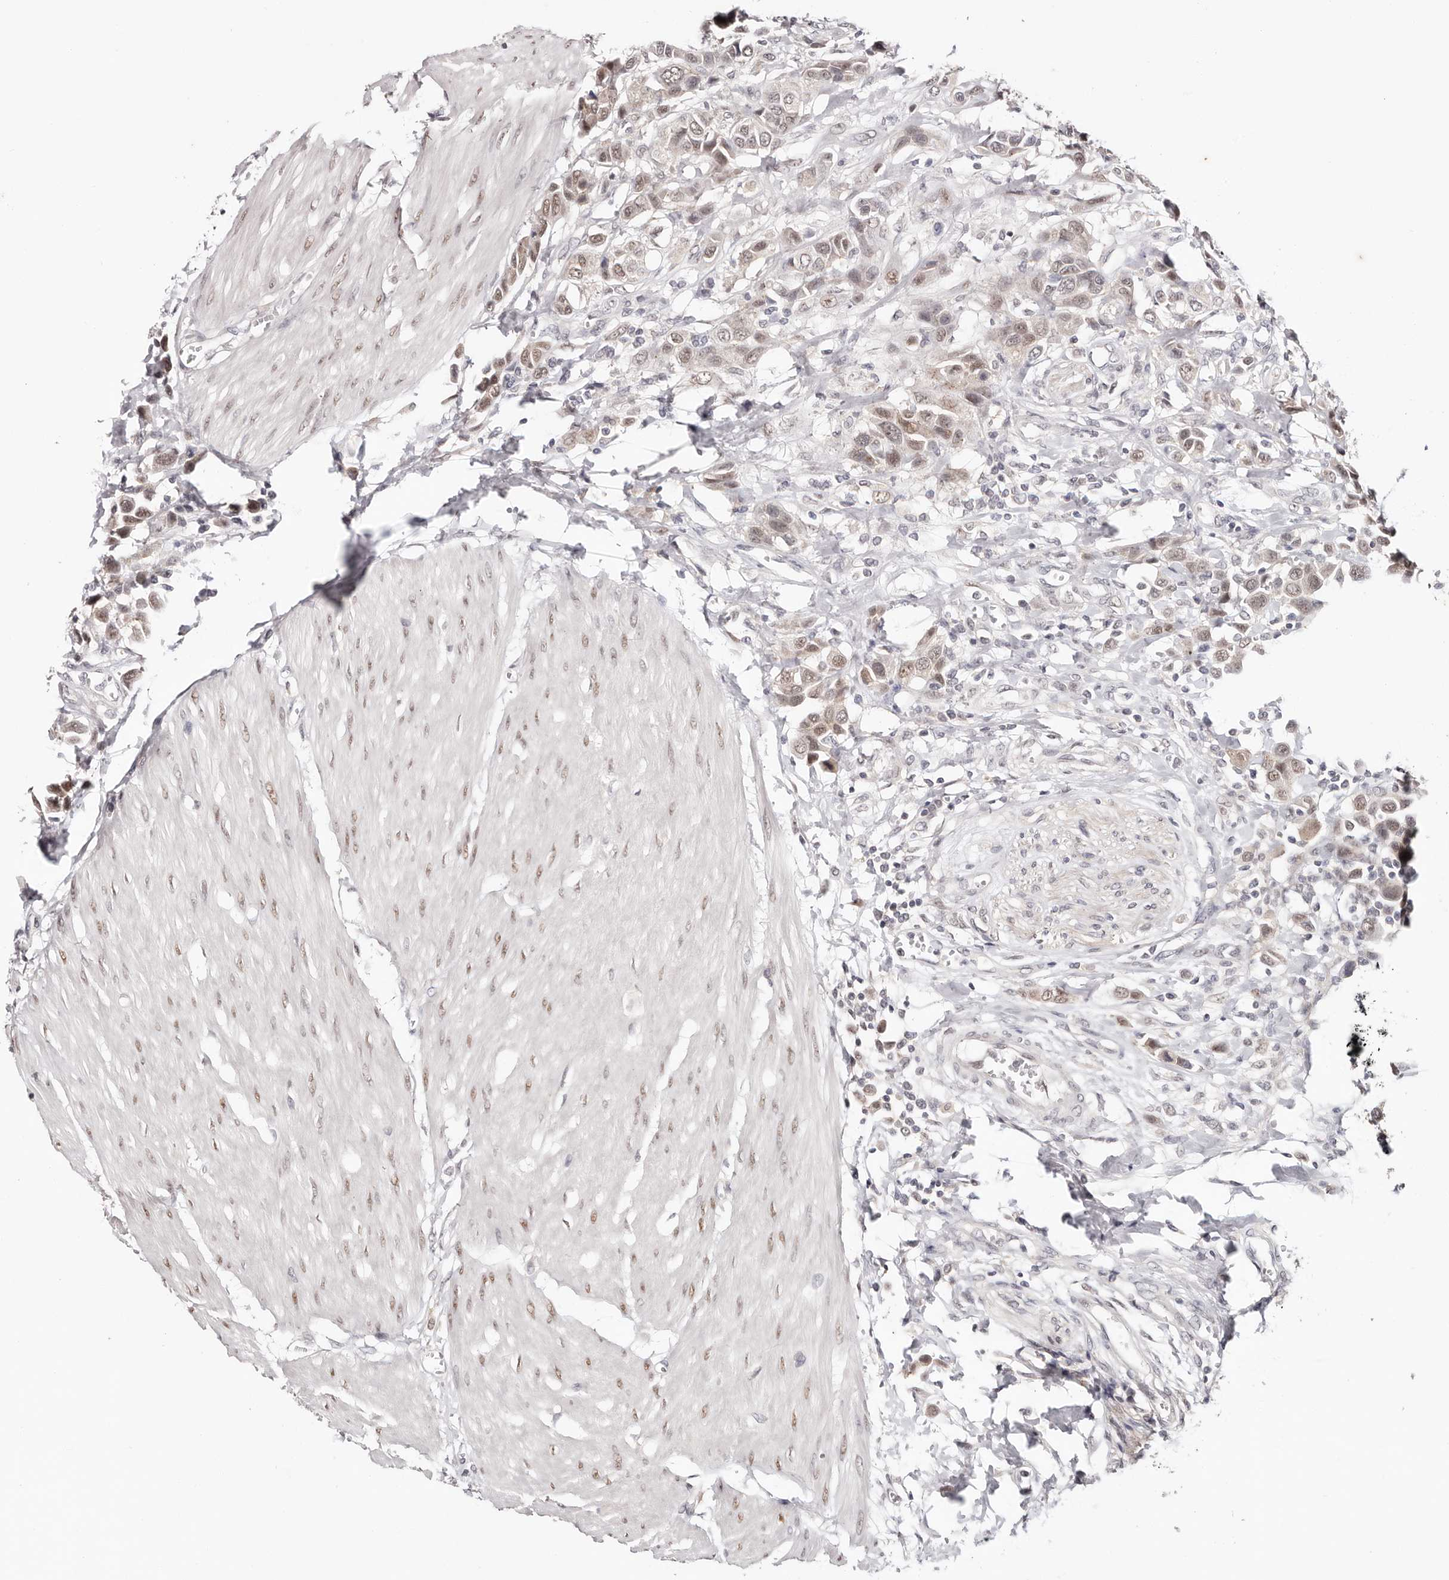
{"staining": {"intensity": "weak", "quantity": ">75%", "location": "nuclear"}, "tissue": "urothelial cancer", "cell_type": "Tumor cells", "image_type": "cancer", "snomed": [{"axis": "morphology", "description": "Urothelial carcinoma, High grade"}, {"axis": "topography", "description": "Urinary bladder"}], "caption": "Human urothelial carcinoma (high-grade) stained with a brown dye shows weak nuclear positive staining in about >75% of tumor cells.", "gene": "TYW3", "patient": {"sex": "male", "age": 50}}